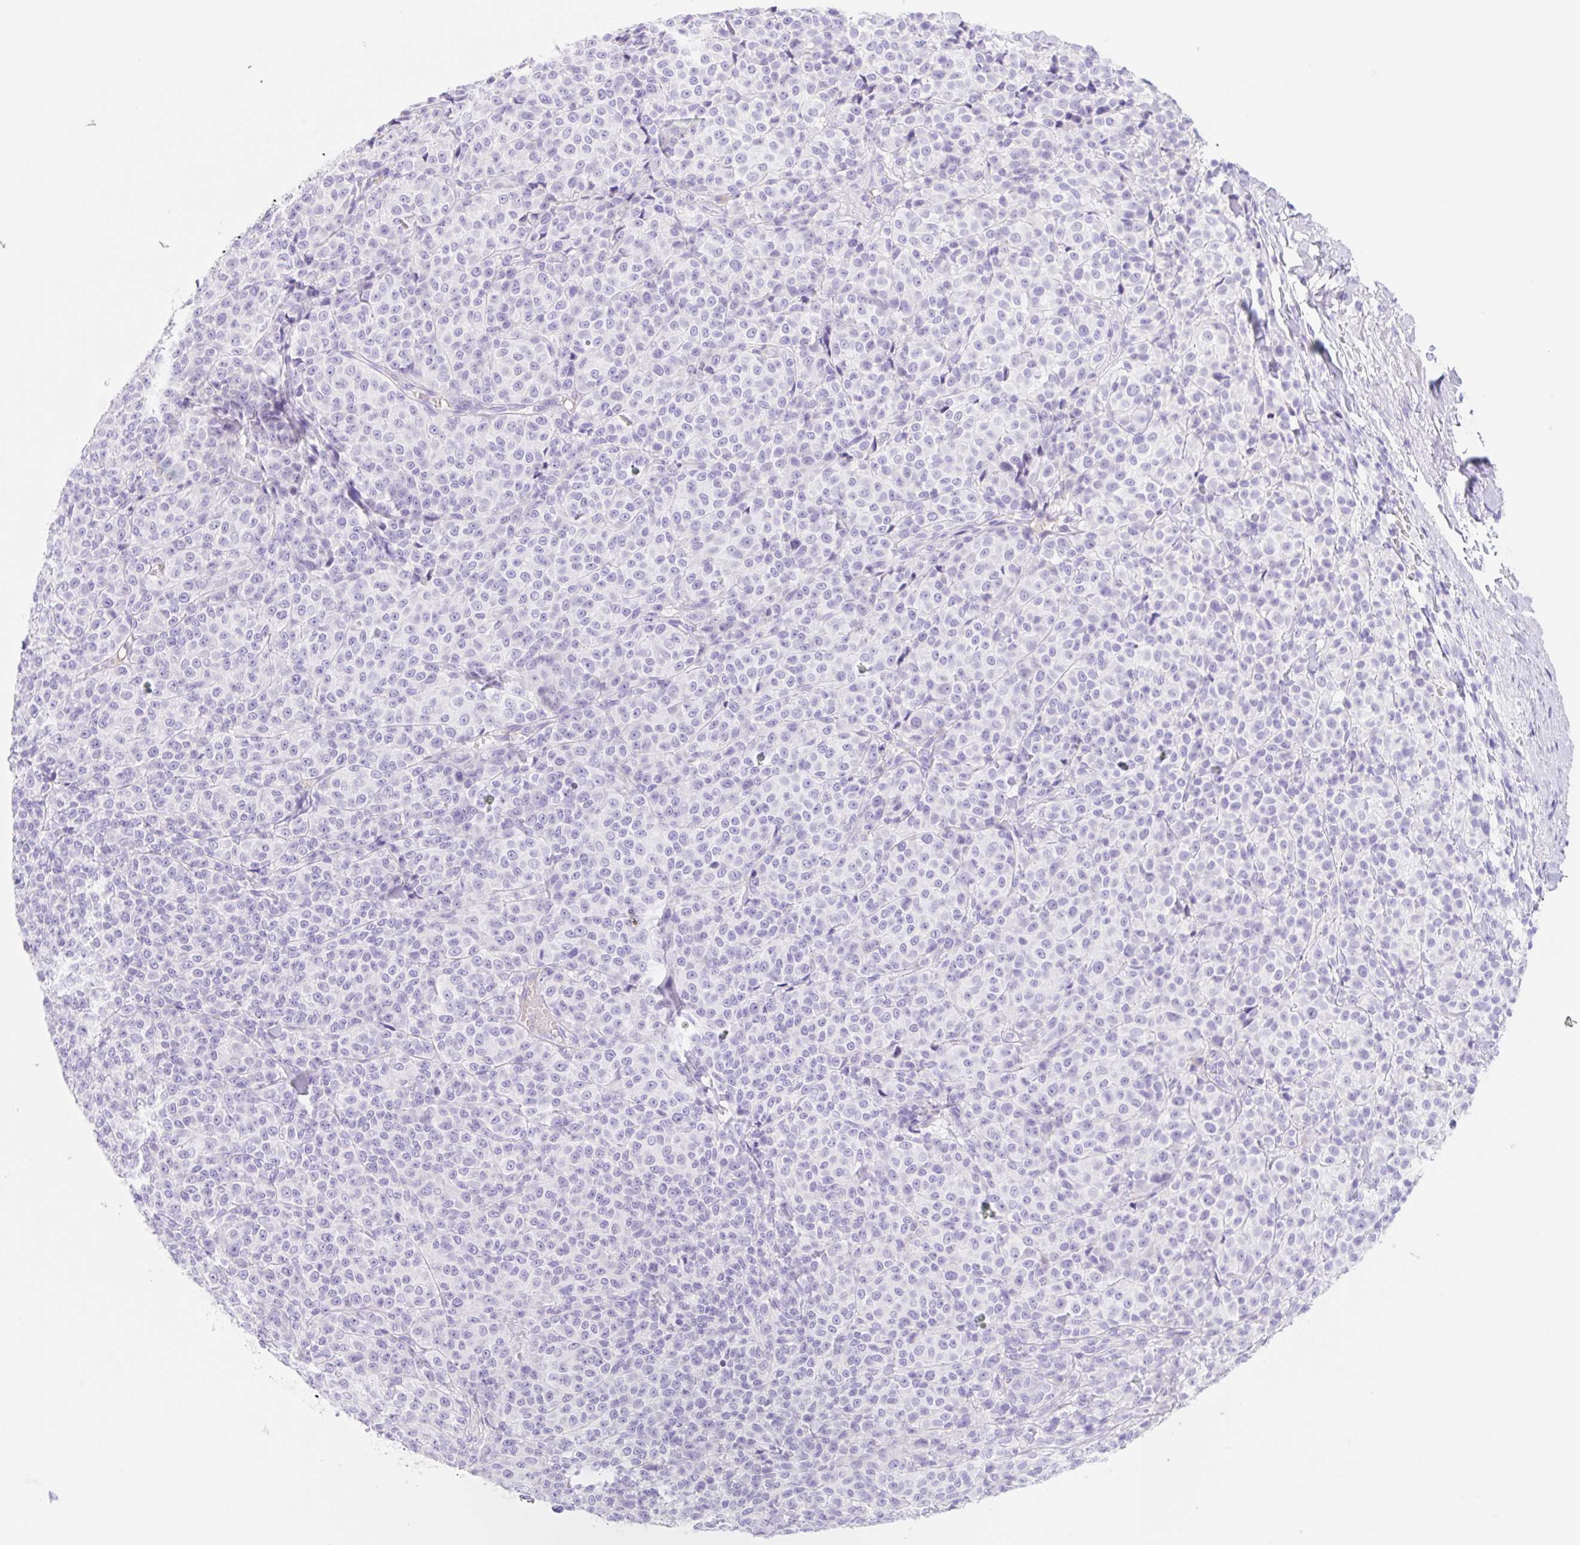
{"staining": {"intensity": "negative", "quantity": "none", "location": "none"}, "tissue": "melanoma", "cell_type": "Tumor cells", "image_type": "cancer", "snomed": [{"axis": "morphology", "description": "Normal tissue, NOS"}, {"axis": "morphology", "description": "Malignant melanoma, NOS"}, {"axis": "topography", "description": "Skin"}], "caption": "Malignant melanoma was stained to show a protein in brown. There is no significant staining in tumor cells.", "gene": "KLK8", "patient": {"sex": "female", "age": 34}}